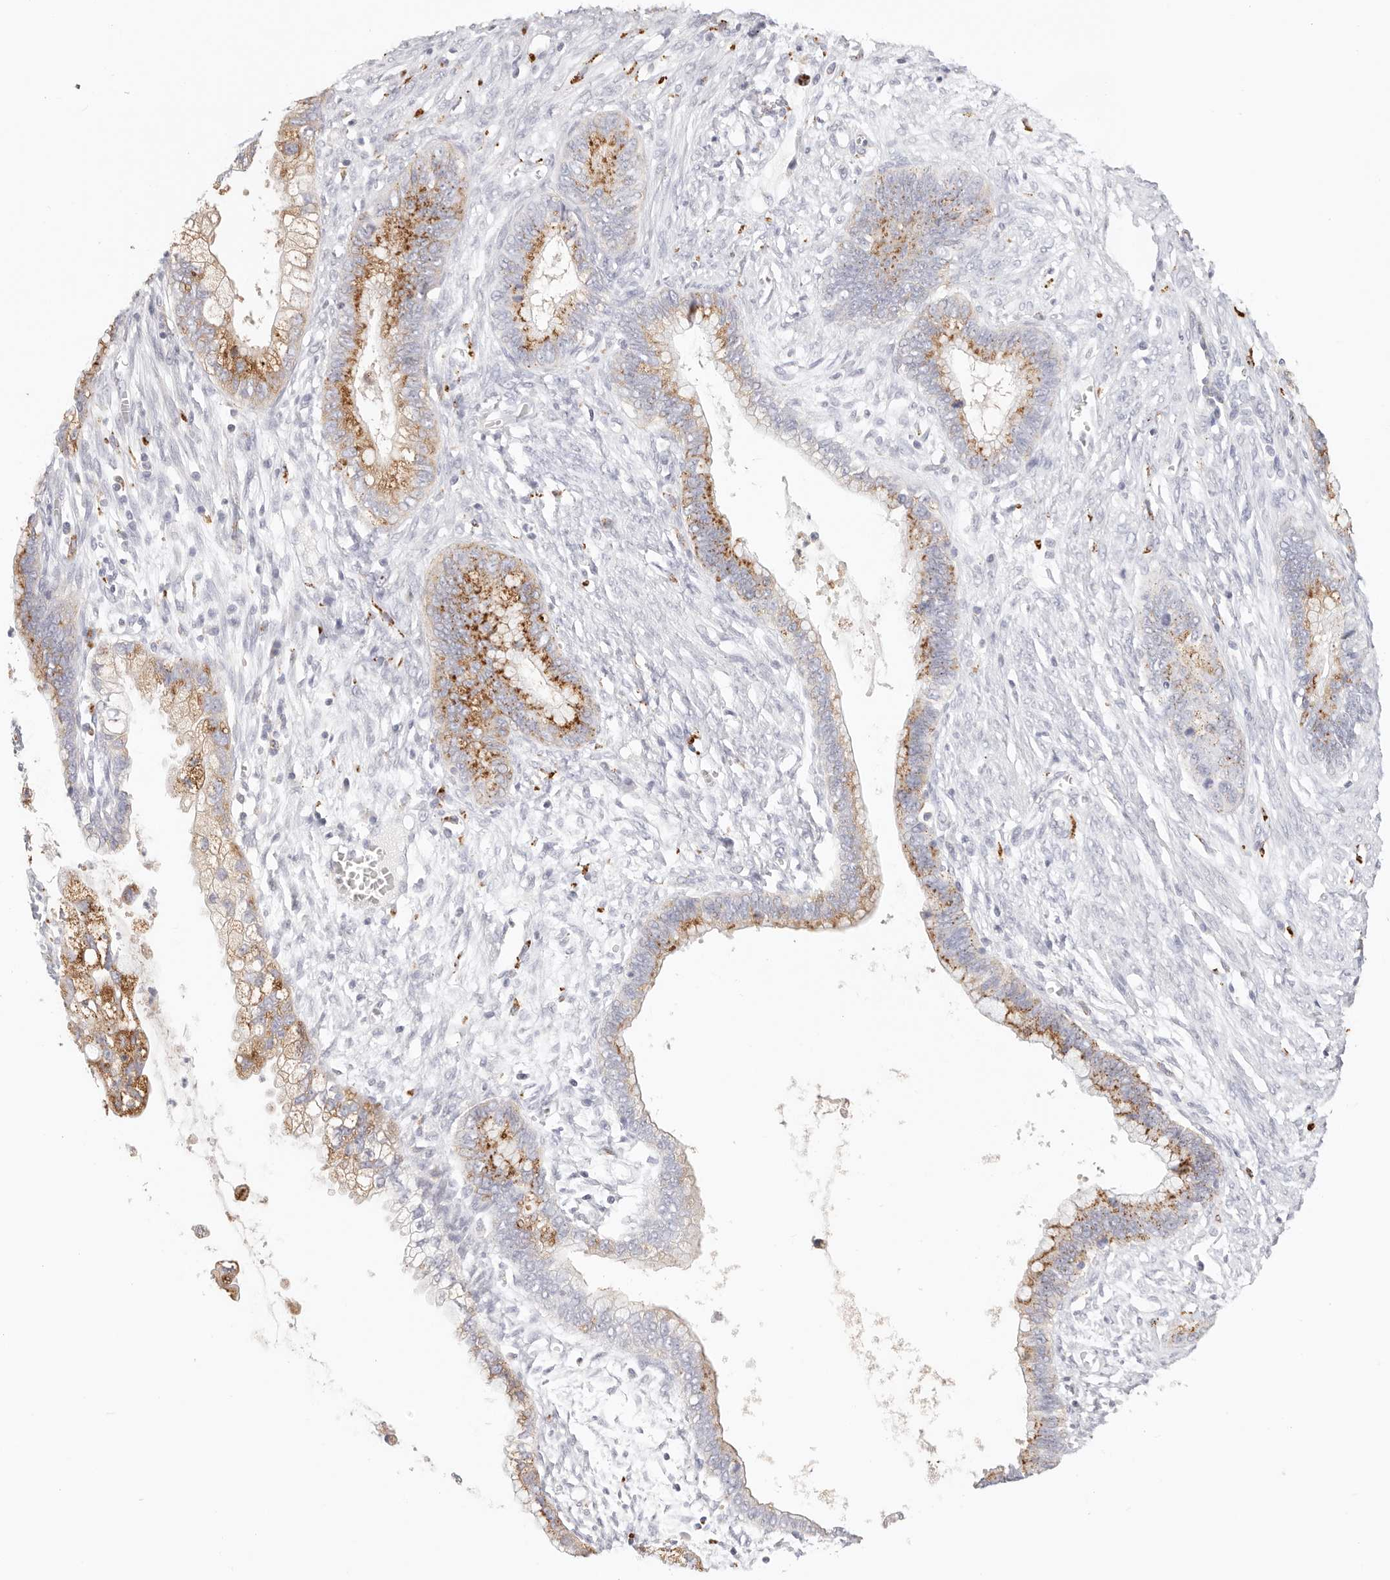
{"staining": {"intensity": "moderate", "quantity": "25%-75%", "location": "cytoplasmic/membranous"}, "tissue": "cervical cancer", "cell_type": "Tumor cells", "image_type": "cancer", "snomed": [{"axis": "morphology", "description": "Adenocarcinoma, NOS"}, {"axis": "topography", "description": "Cervix"}], "caption": "Cervical adenocarcinoma was stained to show a protein in brown. There is medium levels of moderate cytoplasmic/membranous staining in approximately 25%-75% of tumor cells.", "gene": "STKLD1", "patient": {"sex": "female", "age": 44}}